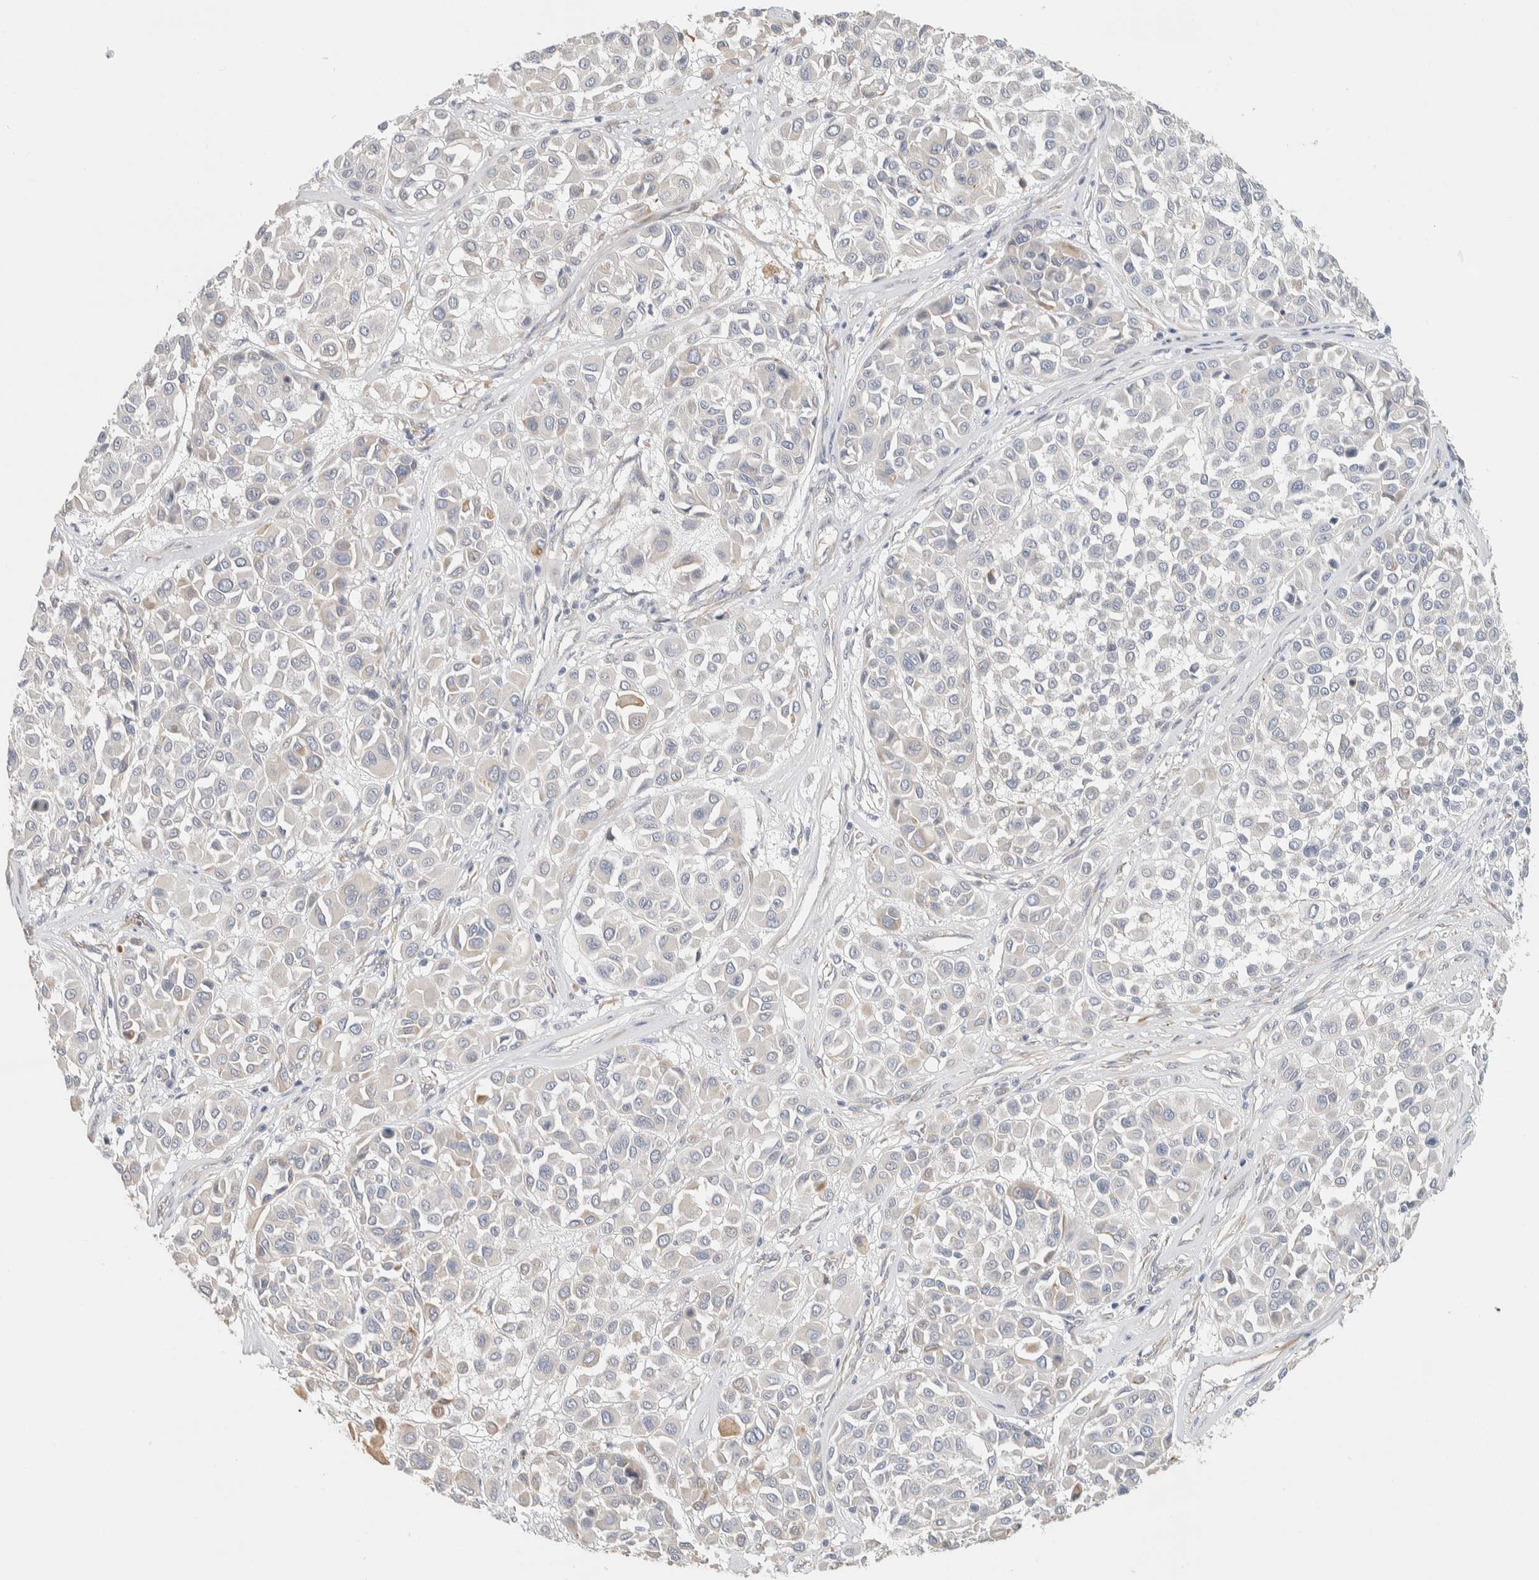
{"staining": {"intensity": "negative", "quantity": "none", "location": "none"}, "tissue": "melanoma", "cell_type": "Tumor cells", "image_type": "cancer", "snomed": [{"axis": "morphology", "description": "Malignant melanoma, Metastatic site"}, {"axis": "topography", "description": "Soft tissue"}], "caption": "High magnification brightfield microscopy of malignant melanoma (metastatic site) stained with DAB (brown) and counterstained with hematoxylin (blue): tumor cells show no significant expression.", "gene": "CDR2", "patient": {"sex": "male", "age": 41}}